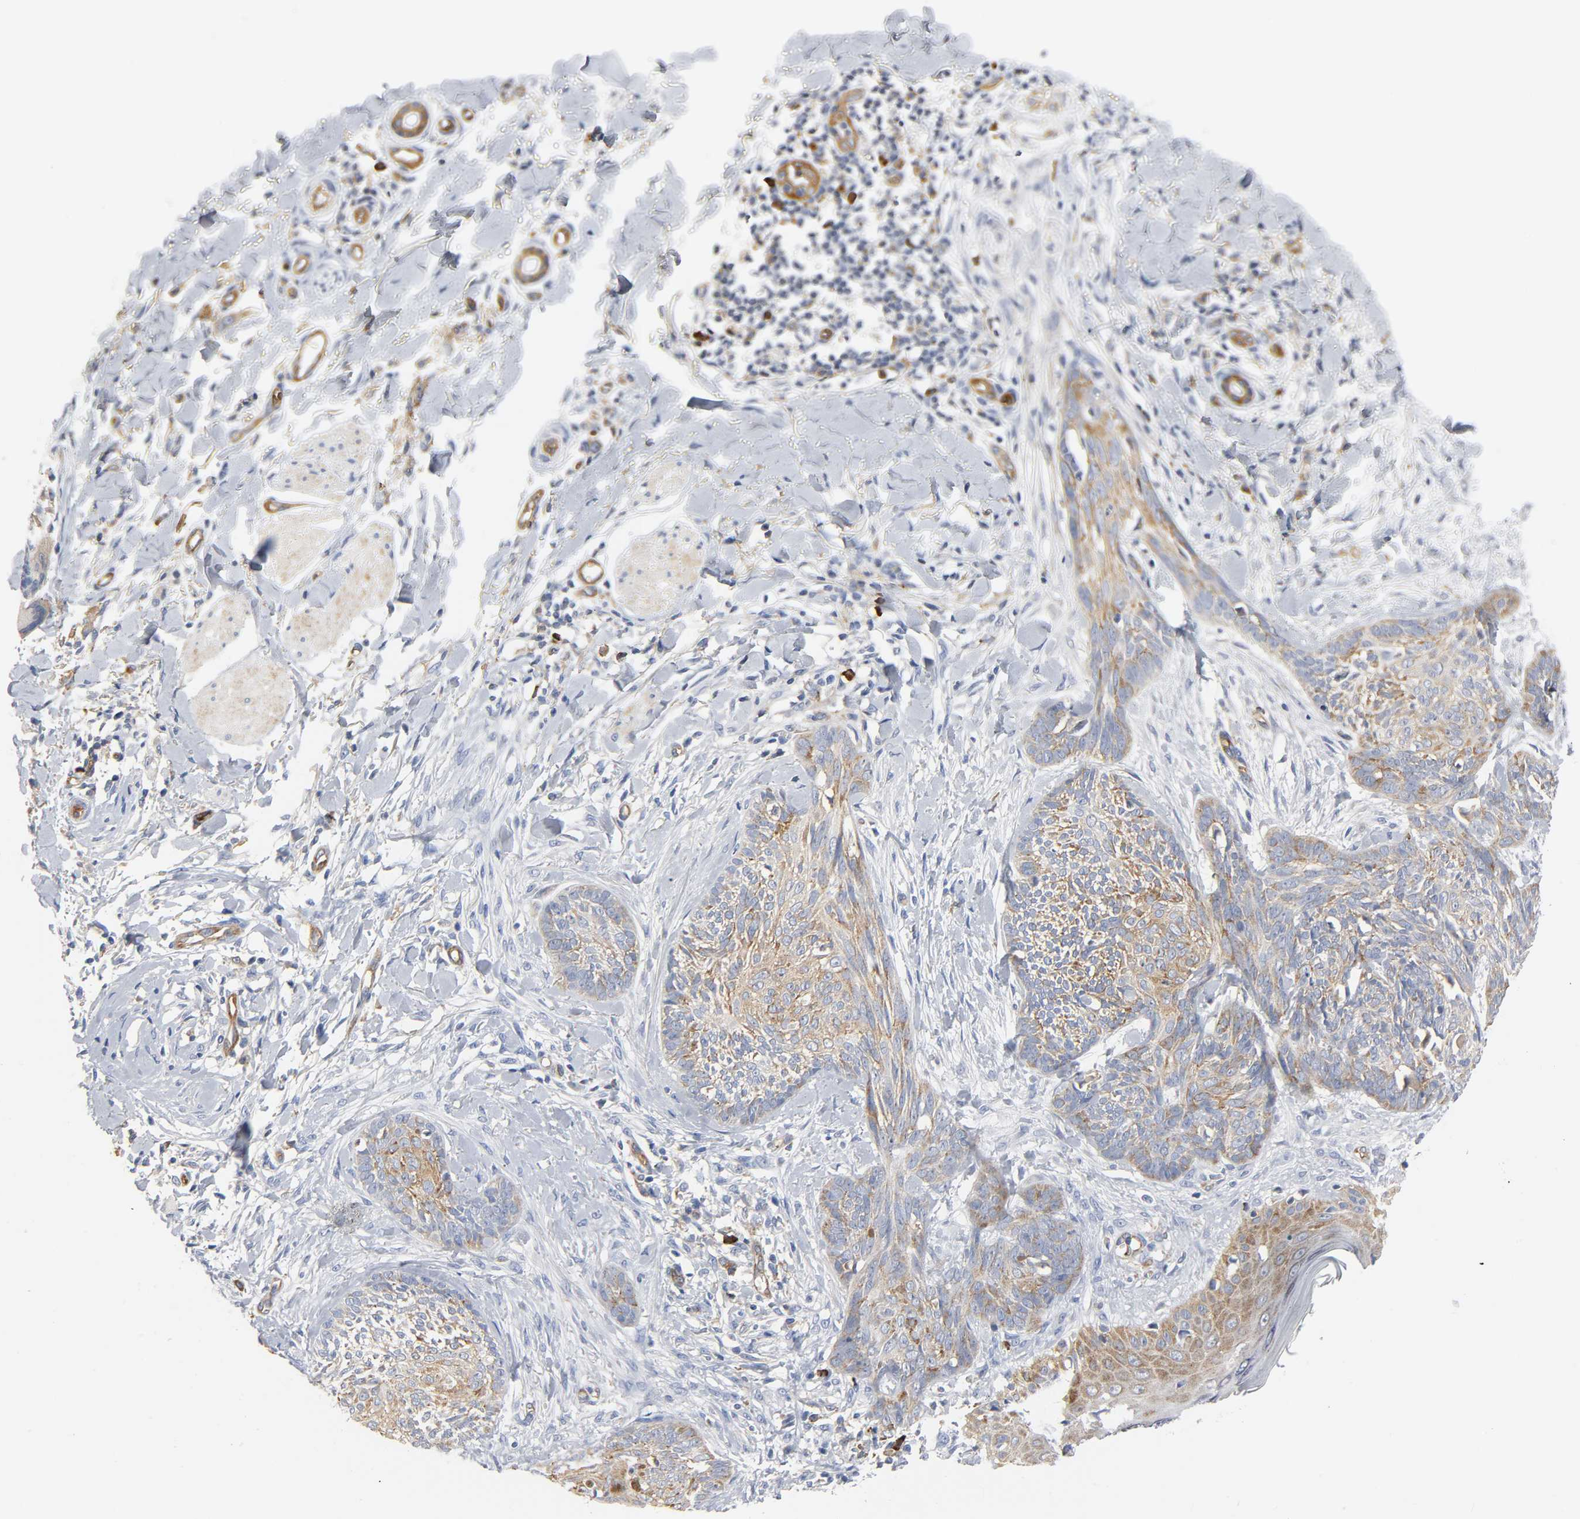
{"staining": {"intensity": "moderate", "quantity": ">75%", "location": "cytoplasmic/membranous"}, "tissue": "skin cancer", "cell_type": "Tumor cells", "image_type": "cancer", "snomed": [{"axis": "morphology", "description": "Normal tissue, NOS"}, {"axis": "morphology", "description": "Basal cell carcinoma"}, {"axis": "topography", "description": "Skin"}], "caption": "An immunohistochemistry micrograph of neoplastic tissue is shown. Protein staining in brown shows moderate cytoplasmic/membranous positivity in skin cancer within tumor cells. (brown staining indicates protein expression, while blue staining denotes nuclei).", "gene": "CD2AP", "patient": {"sex": "male", "age": 71}}